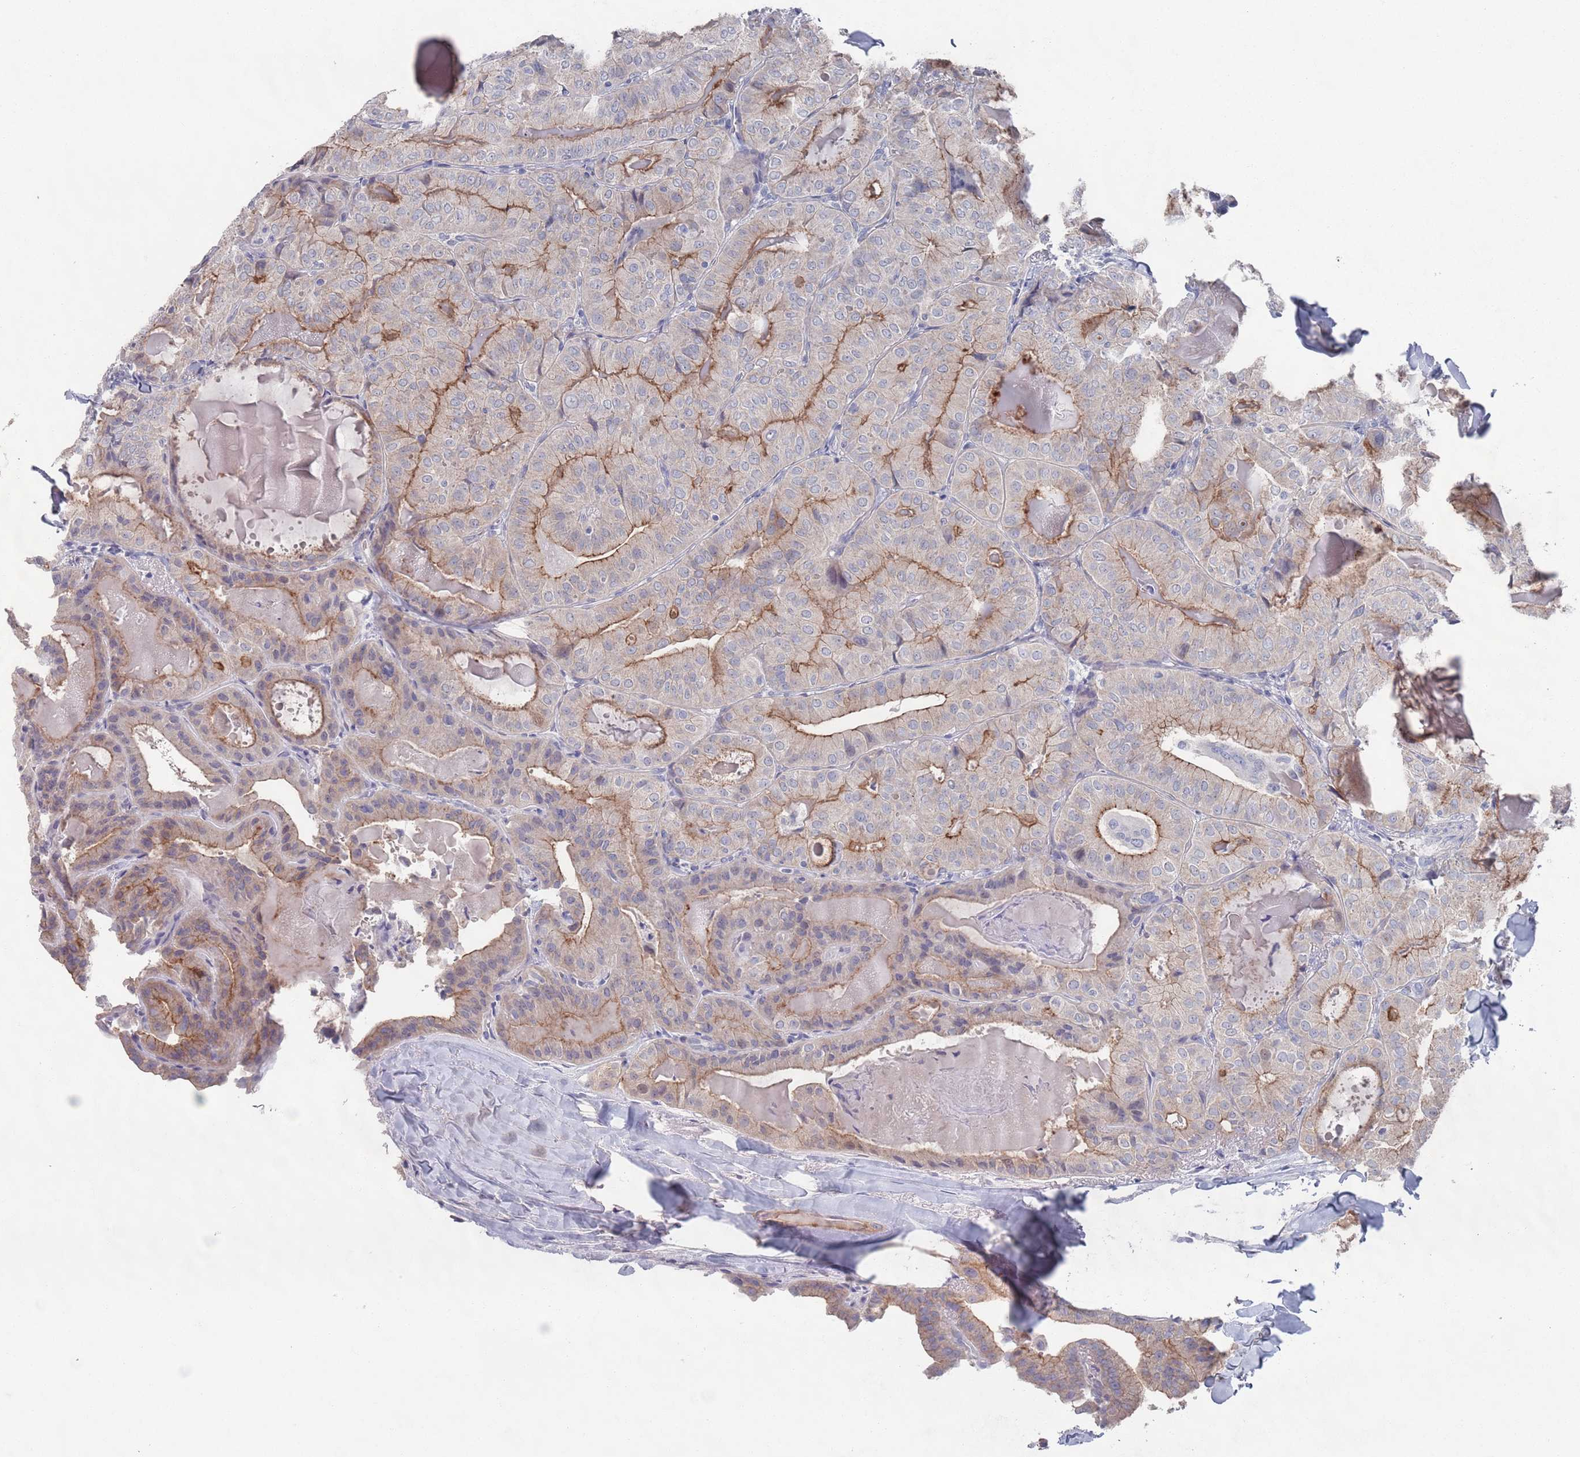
{"staining": {"intensity": "moderate", "quantity": "25%-75%", "location": "cytoplasmic/membranous"}, "tissue": "thyroid cancer", "cell_type": "Tumor cells", "image_type": "cancer", "snomed": [{"axis": "morphology", "description": "Papillary adenocarcinoma, NOS"}, {"axis": "topography", "description": "Thyroid gland"}], "caption": "IHC photomicrograph of neoplastic tissue: human thyroid cancer stained using immunohistochemistry (IHC) reveals medium levels of moderate protein expression localized specifically in the cytoplasmic/membranous of tumor cells, appearing as a cytoplasmic/membranous brown color.", "gene": "PROM2", "patient": {"sex": "female", "age": 68}}